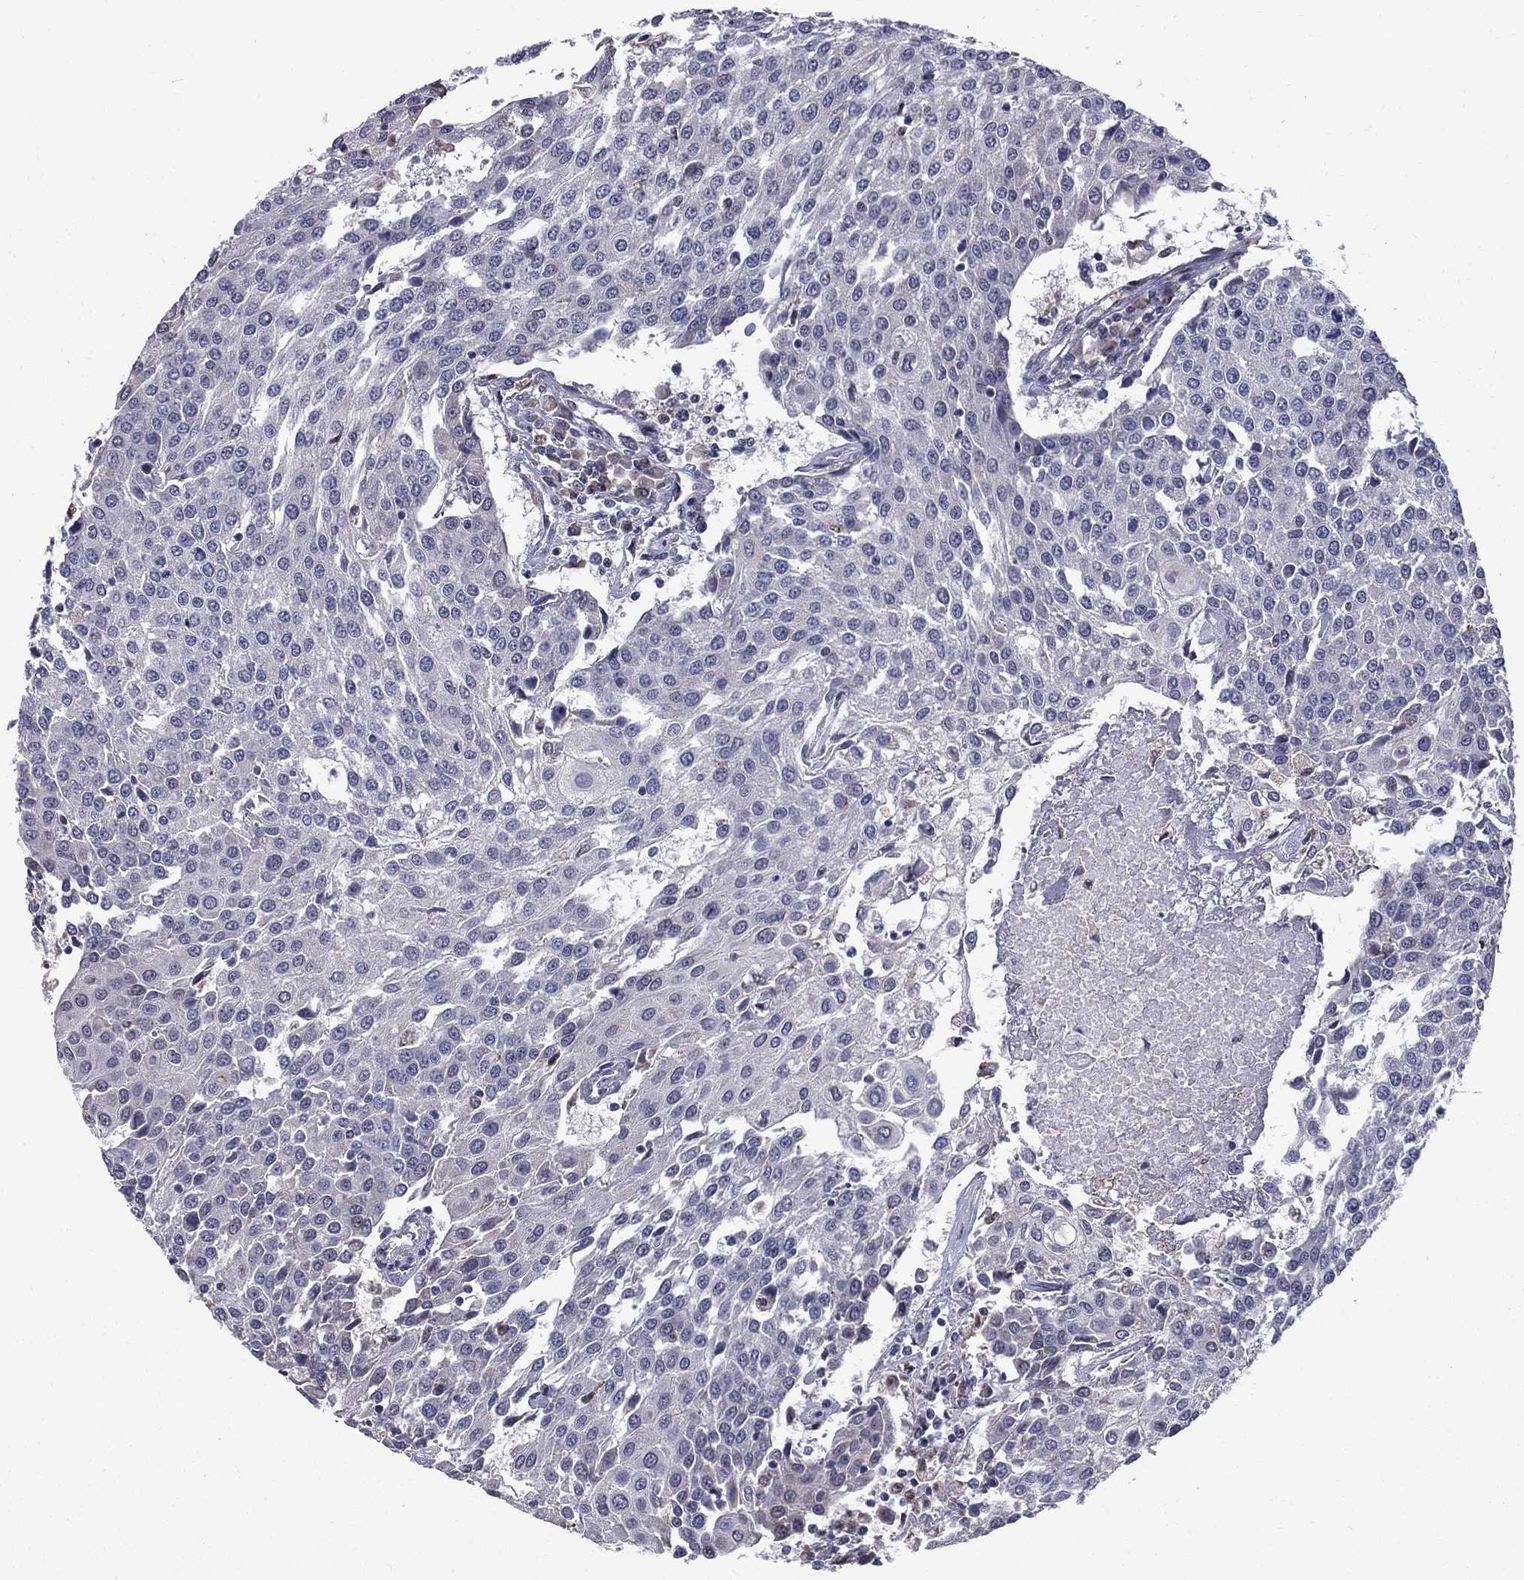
{"staining": {"intensity": "negative", "quantity": "none", "location": "none"}, "tissue": "urothelial cancer", "cell_type": "Tumor cells", "image_type": "cancer", "snomed": [{"axis": "morphology", "description": "Urothelial carcinoma, High grade"}, {"axis": "topography", "description": "Urinary bladder"}], "caption": "This is an IHC image of human urothelial carcinoma (high-grade). There is no staining in tumor cells.", "gene": "HSPB2", "patient": {"sex": "female", "age": 85}}